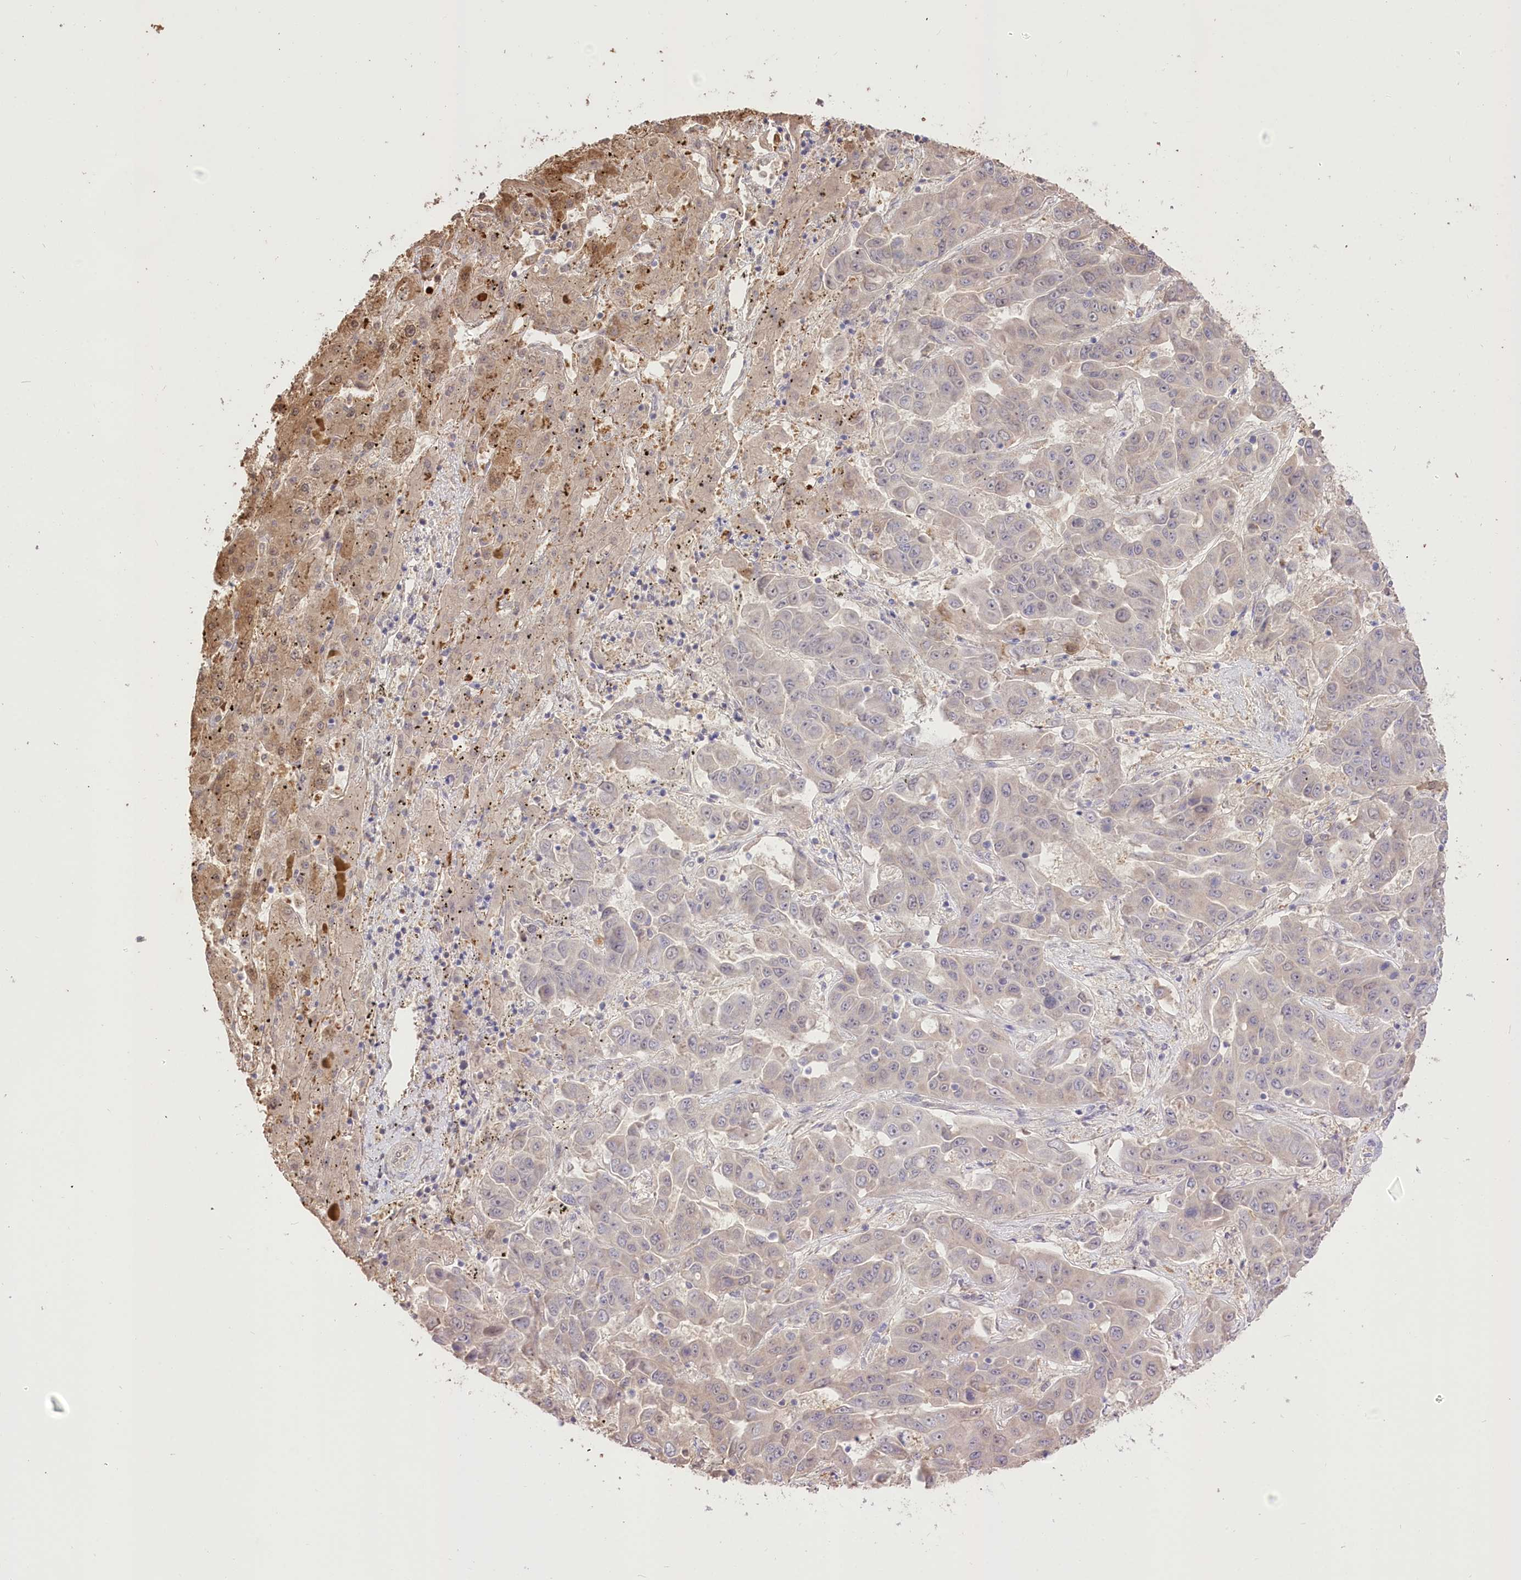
{"staining": {"intensity": "negative", "quantity": "none", "location": "none"}, "tissue": "liver cancer", "cell_type": "Tumor cells", "image_type": "cancer", "snomed": [{"axis": "morphology", "description": "Cholangiocarcinoma"}, {"axis": "topography", "description": "Liver"}], "caption": "A high-resolution histopathology image shows immunohistochemistry staining of liver cancer (cholangiocarcinoma), which shows no significant positivity in tumor cells.", "gene": "R3HDM2", "patient": {"sex": "female", "age": 52}}